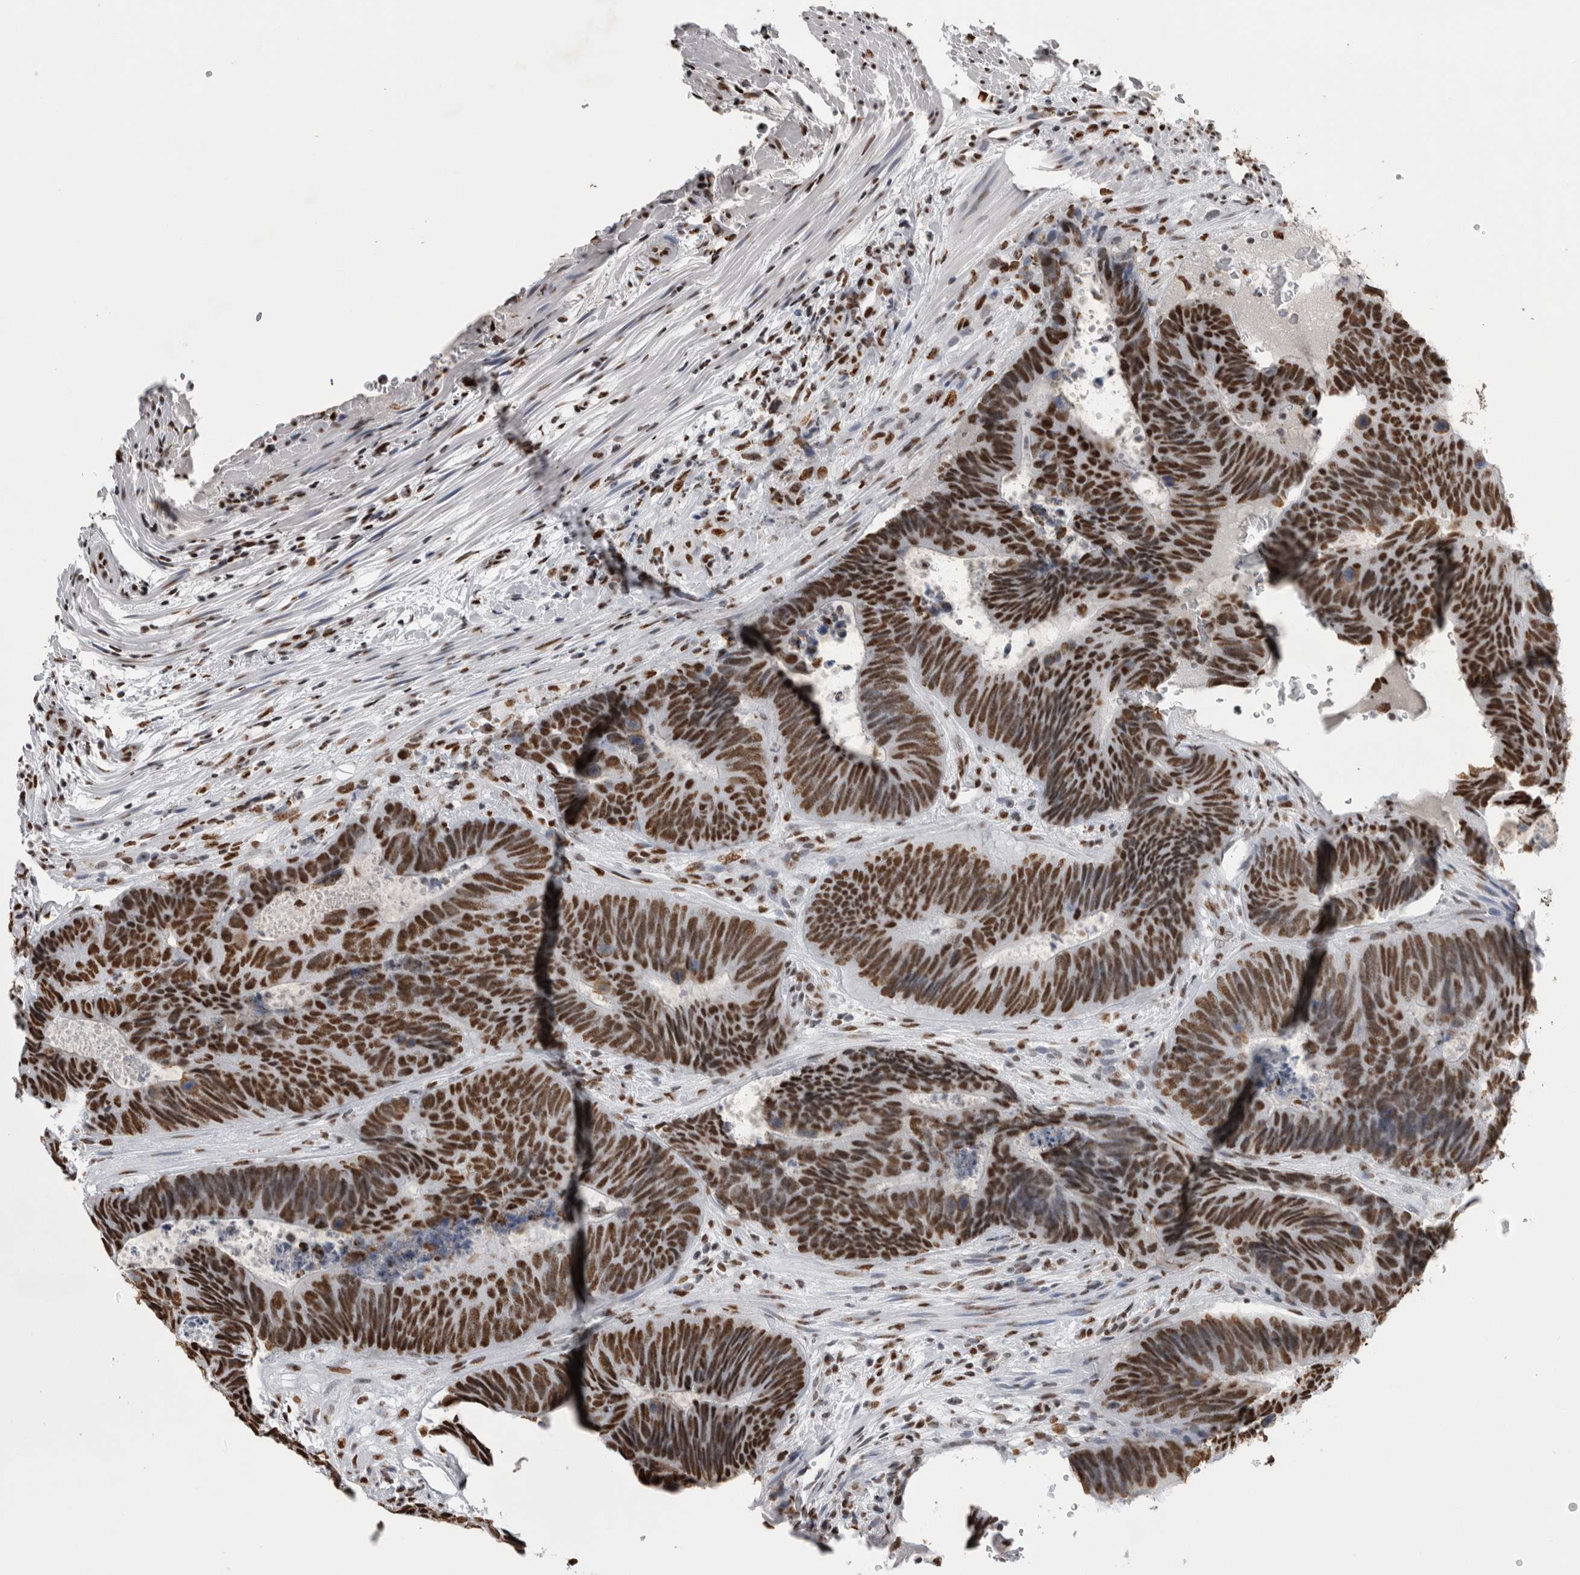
{"staining": {"intensity": "strong", "quantity": ">75%", "location": "nuclear"}, "tissue": "colorectal cancer", "cell_type": "Tumor cells", "image_type": "cancer", "snomed": [{"axis": "morphology", "description": "Adenocarcinoma, NOS"}, {"axis": "topography", "description": "Colon"}], "caption": "IHC of colorectal adenocarcinoma shows high levels of strong nuclear staining in about >75% of tumor cells. Using DAB (brown) and hematoxylin (blue) stains, captured at high magnification using brightfield microscopy.", "gene": "ALPK3", "patient": {"sex": "male", "age": 56}}